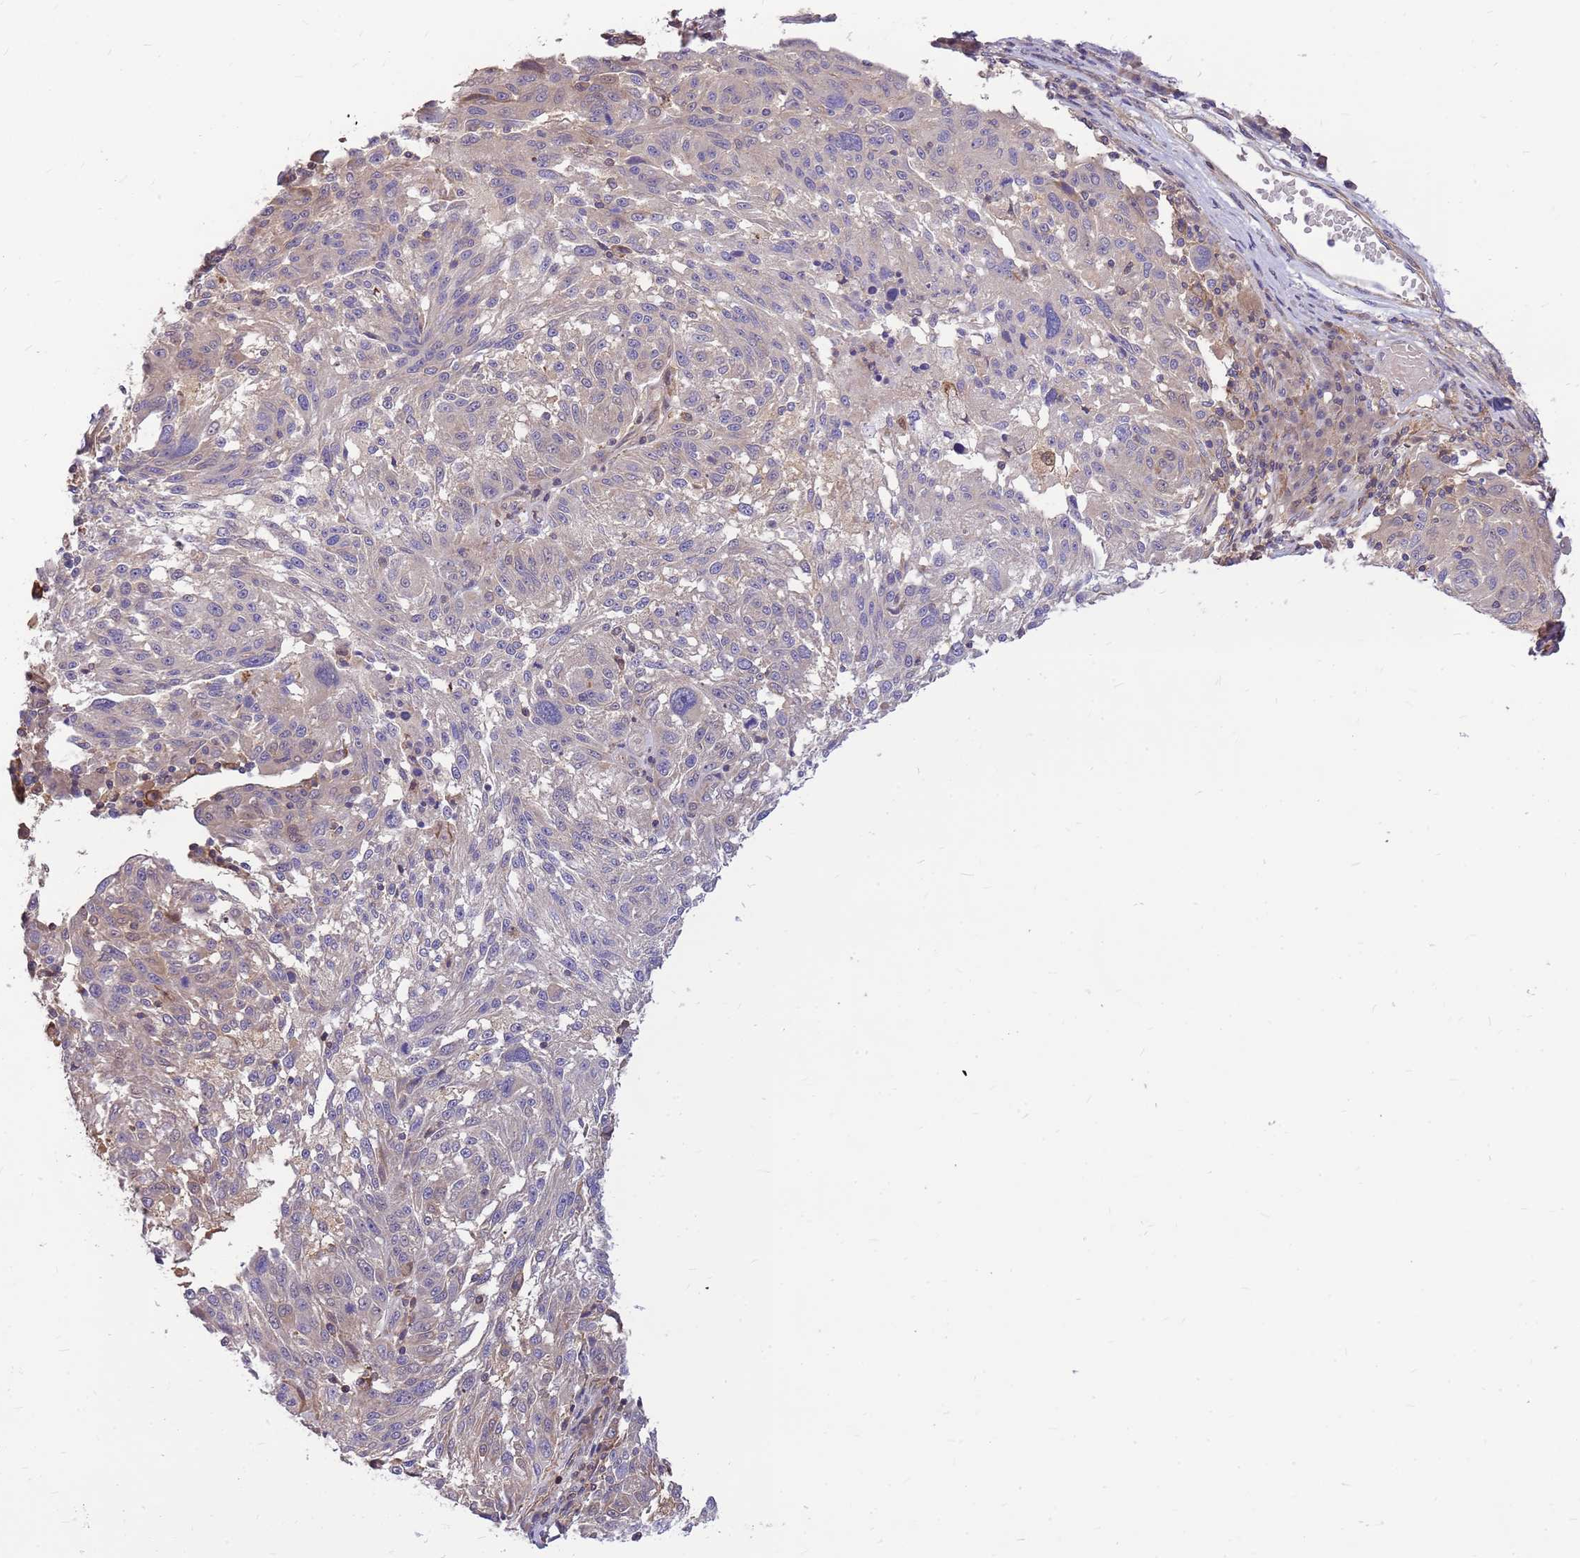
{"staining": {"intensity": "moderate", "quantity": "<25%", "location": "cytoplasmic/membranous"}, "tissue": "melanoma", "cell_type": "Tumor cells", "image_type": "cancer", "snomed": [{"axis": "morphology", "description": "Malignant melanoma, NOS"}, {"axis": "topography", "description": "Skin"}], "caption": "The photomicrograph reveals immunohistochemical staining of malignant melanoma. There is moderate cytoplasmic/membranous expression is present in about <25% of tumor cells. (DAB (3,3'-diaminobenzidine) = brown stain, brightfield microscopy at high magnification).", "gene": "MVD", "patient": {"sex": "male", "age": 53}}